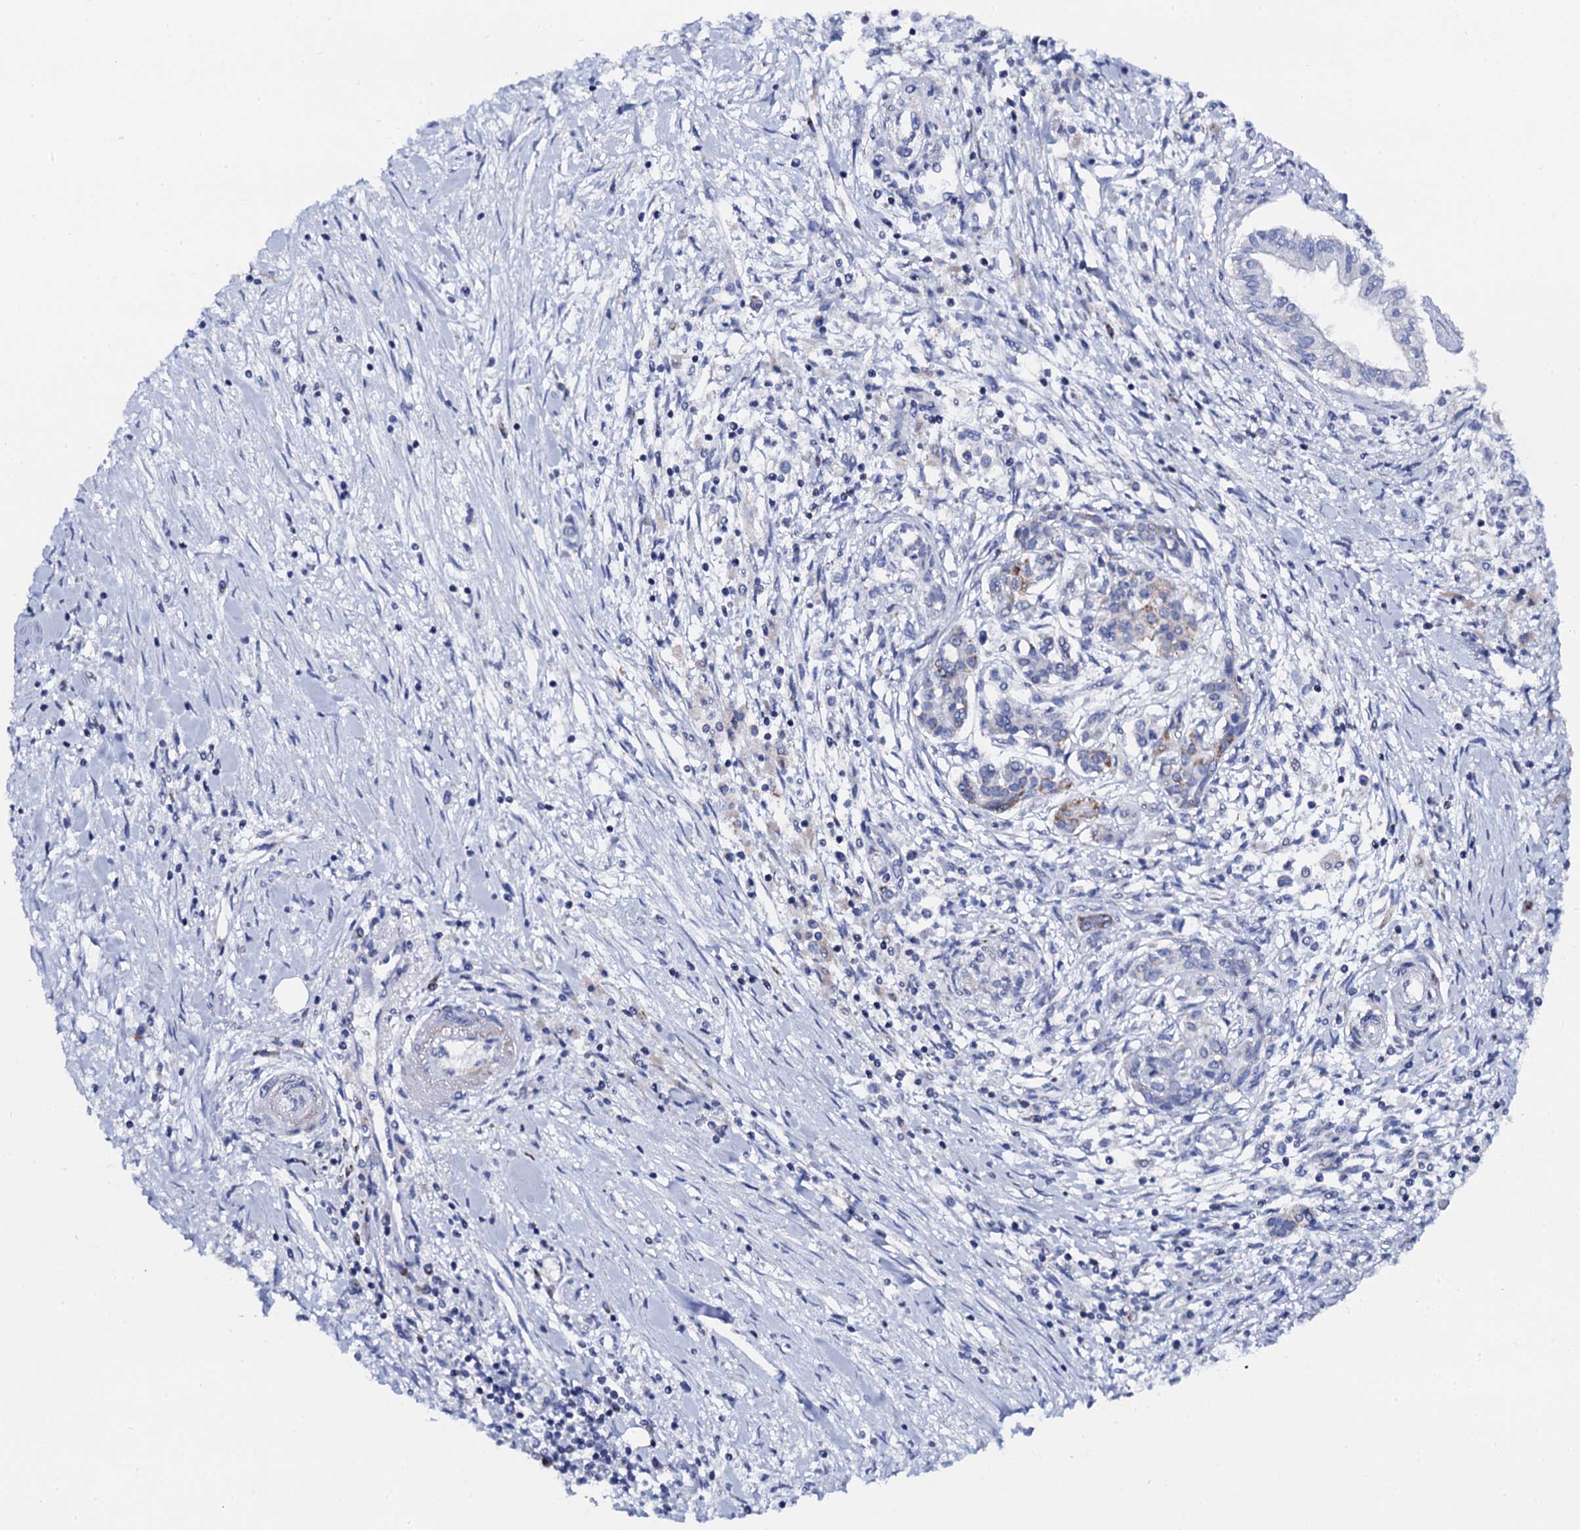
{"staining": {"intensity": "negative", "quantity": "none", "location": "none"}, "tissue": "pancreatic cancer", "cell_type": "Tumor cells", "image_type": "cancer", "snomed": [{"axis": "morphology", "description": "Adenocarcinoma, NOS"}, {"axis": "topography", "description": "Pancreas"}], "caption": "An immunohistochemistry (IHC) photomicrograph of pancreatic adenocarcinoma is shown. There is no staining in tumor cells of pancreatic adenocarcinoma.", "gene": "ACADSB", "patient": {"sex": "female", "age": 50}}